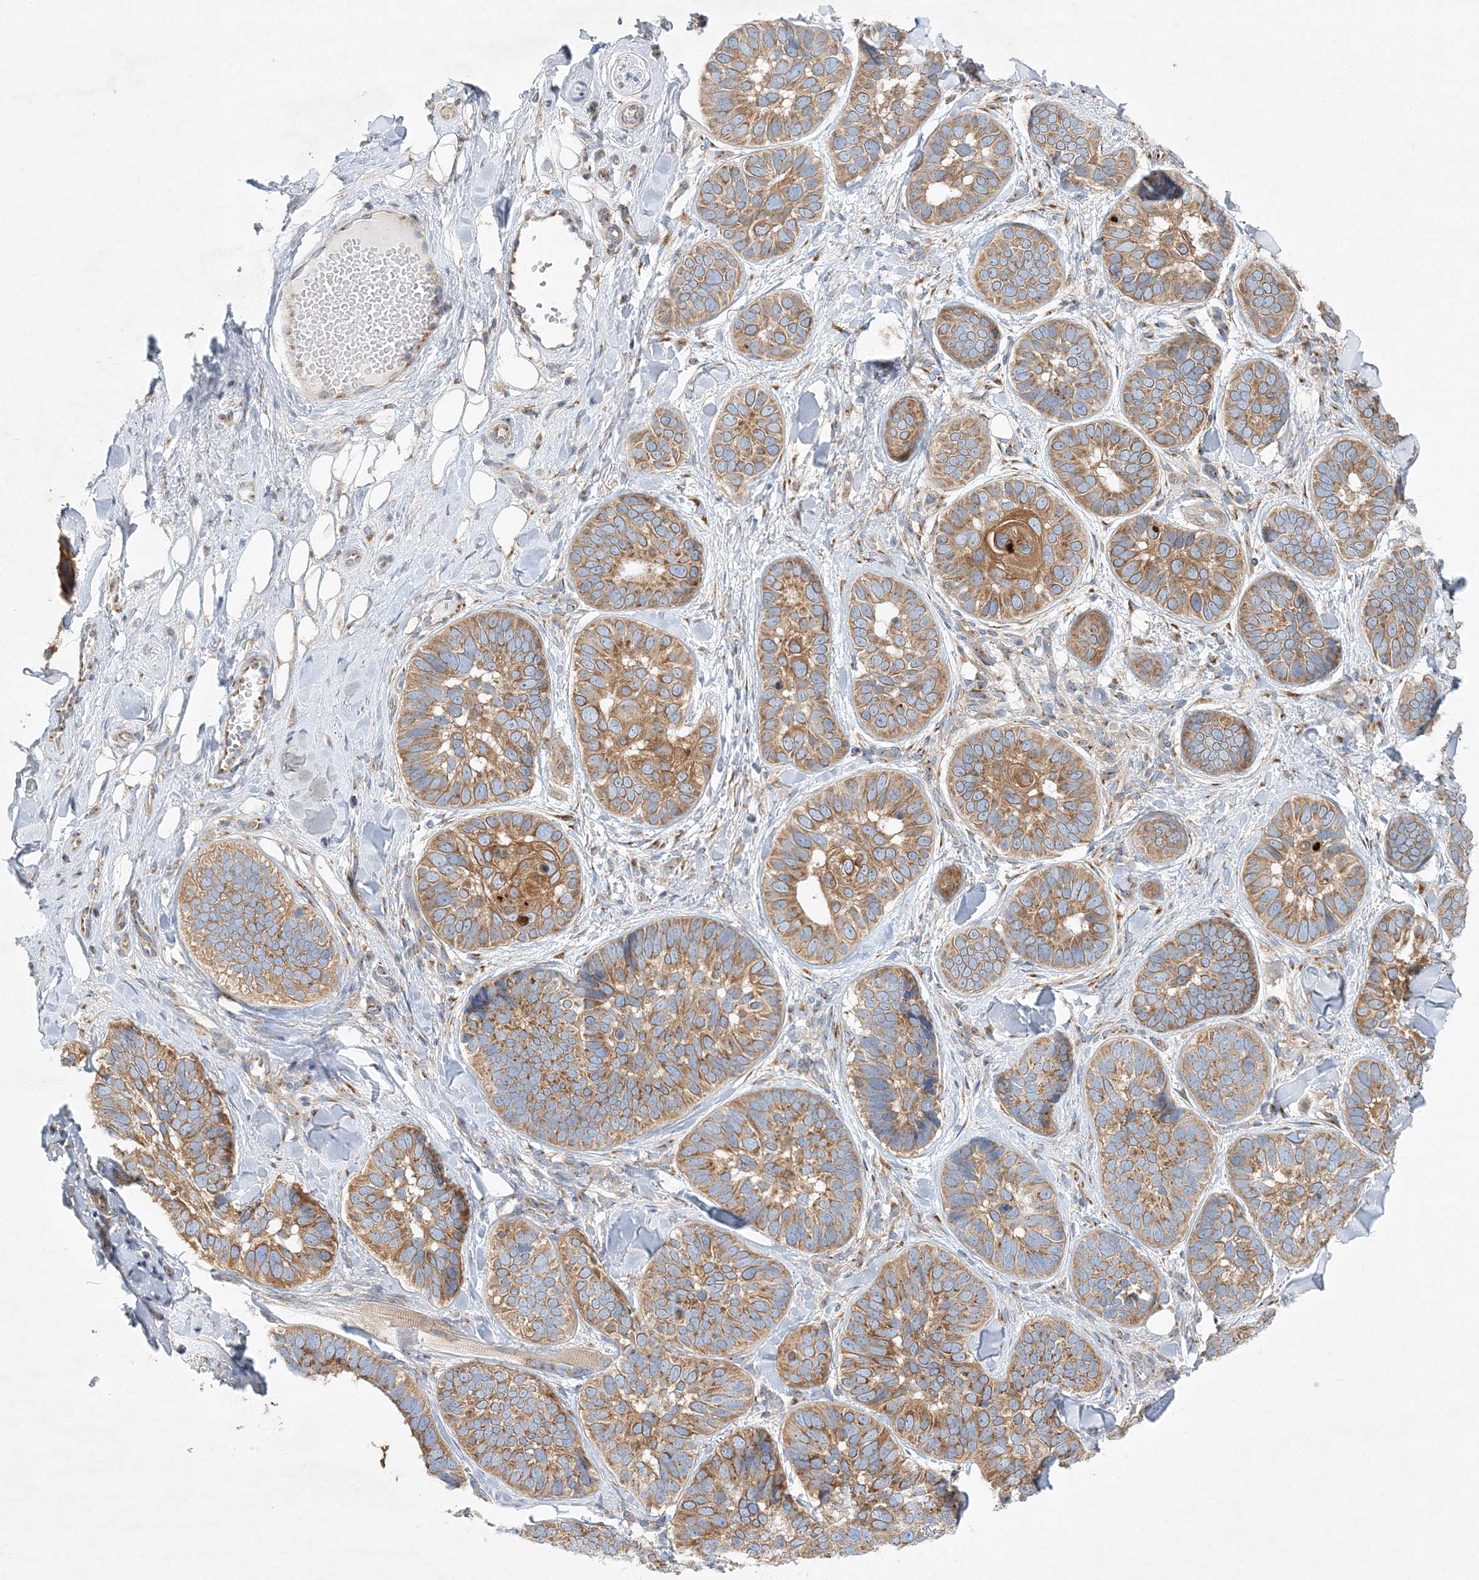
{"staining": {"intensity": "moderate", "quantity": ">75%", "location": "cytoplasmic/membranous"}, "tissue": "skin cancer", "cell_type": "Tumor cells", "image_type": "cancer", "snomed": [{"axis": "morphology", "description": "Basal cell carcinoma"}, {"axis": "topography", "description": "Skin"}], "caption": "Skin cancer (basal cell carcinoma) stained for a protein exhibits moderate cytoplasmic/membranous positivity in tumor cells. (DAB IHC with brightfield microscopy, high magnification).", "gene": "SEC23IP", "patient": {"sex": "male", "age": 62}}